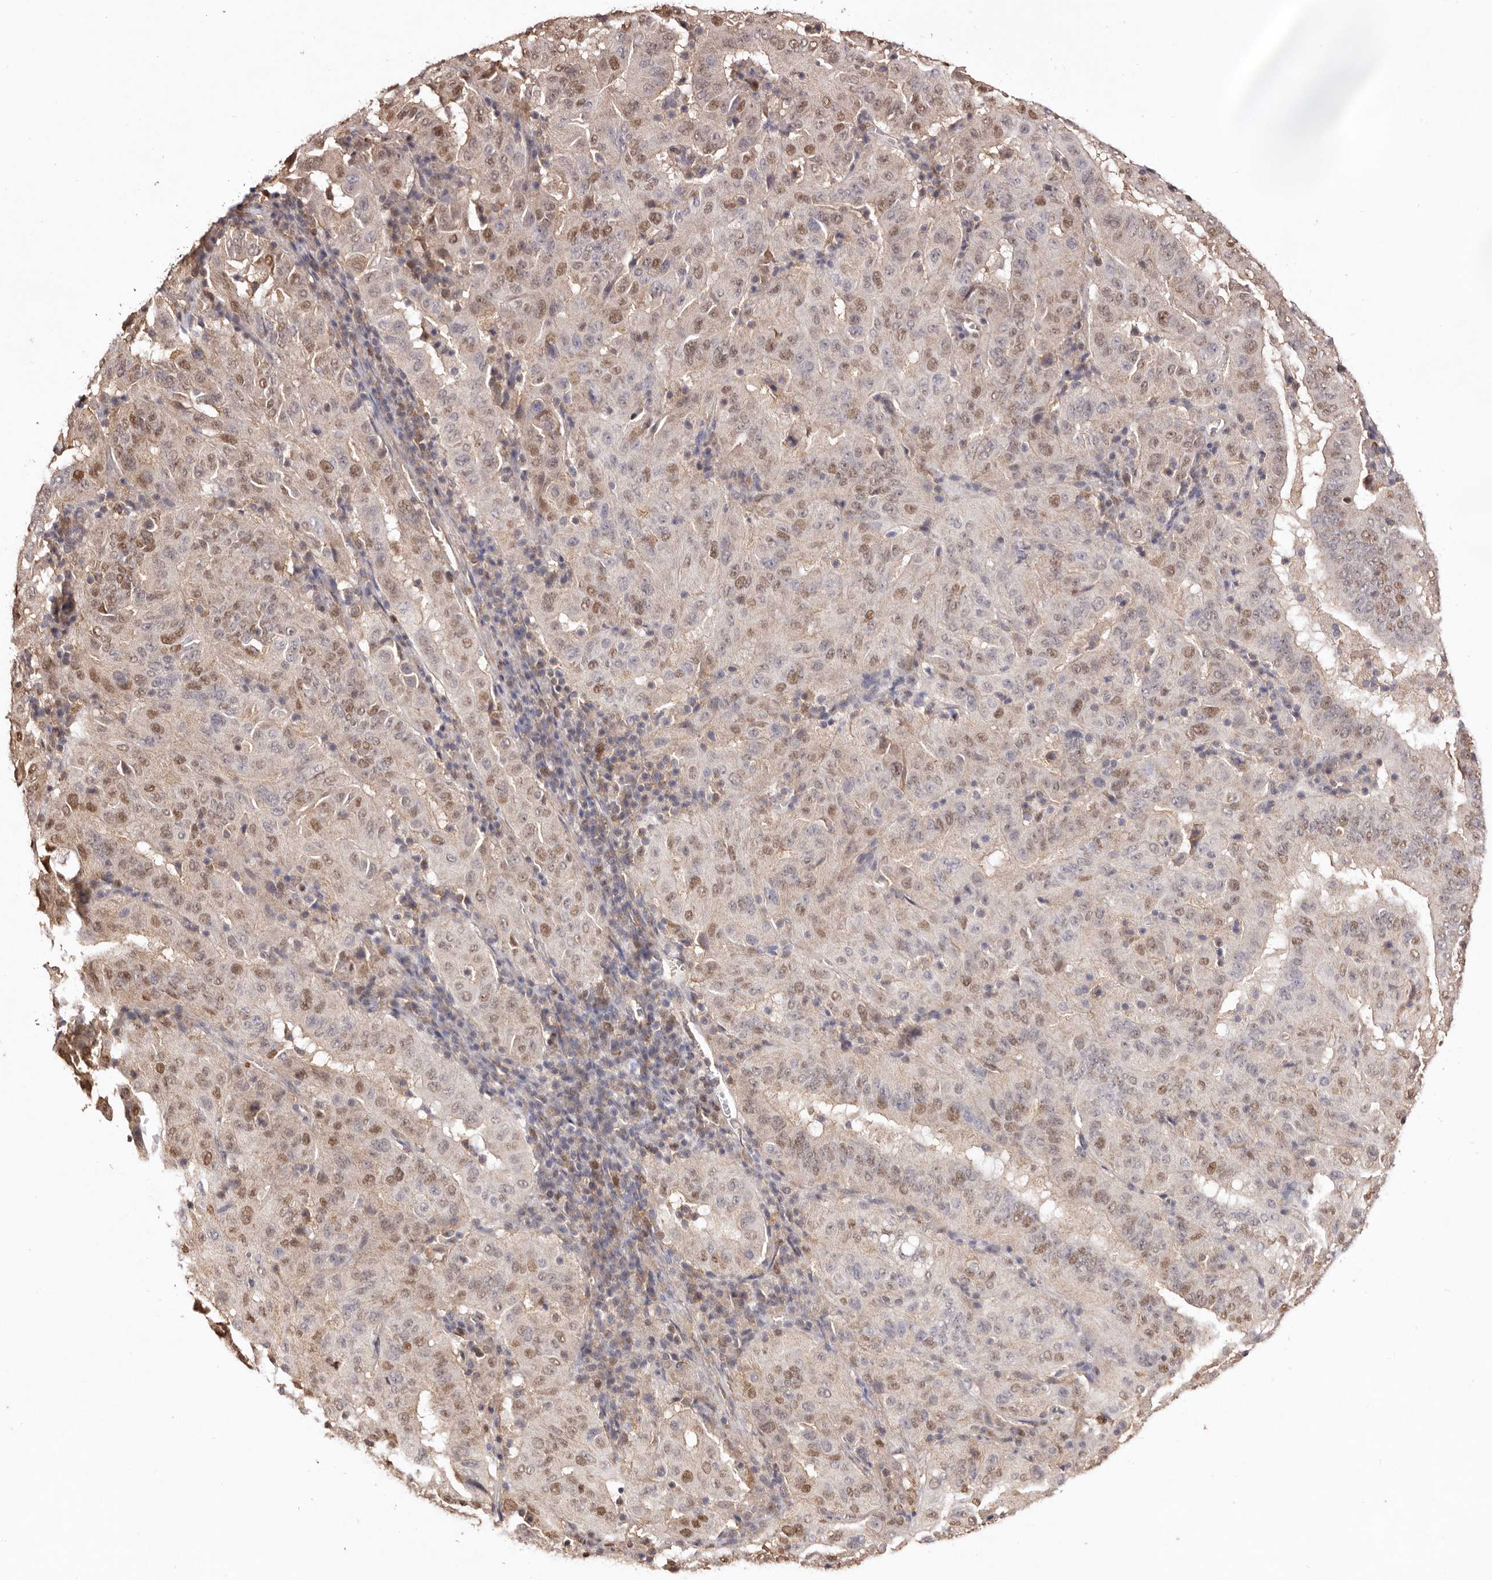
{"staining": {"intensity": "moderate", "quantity": "25%-75%", "location": "nuclear"}, "tissue": "pancreatic cancer", "cell_type": "Tumor cells", "image_type": "cancer", "snomed": [{"axis": "morphology", "description": "Adenocarcinoma, NOS"}, {"axis": "topography", "description": "Pancreas"}], "caption": "Adenocarcinoma (pancreatic) stained for a protein demonstrates moderate nuclear positivity in tumor cells.", "gene": "NOTCH1", "patient": {"sex": "male", "age": 63}}